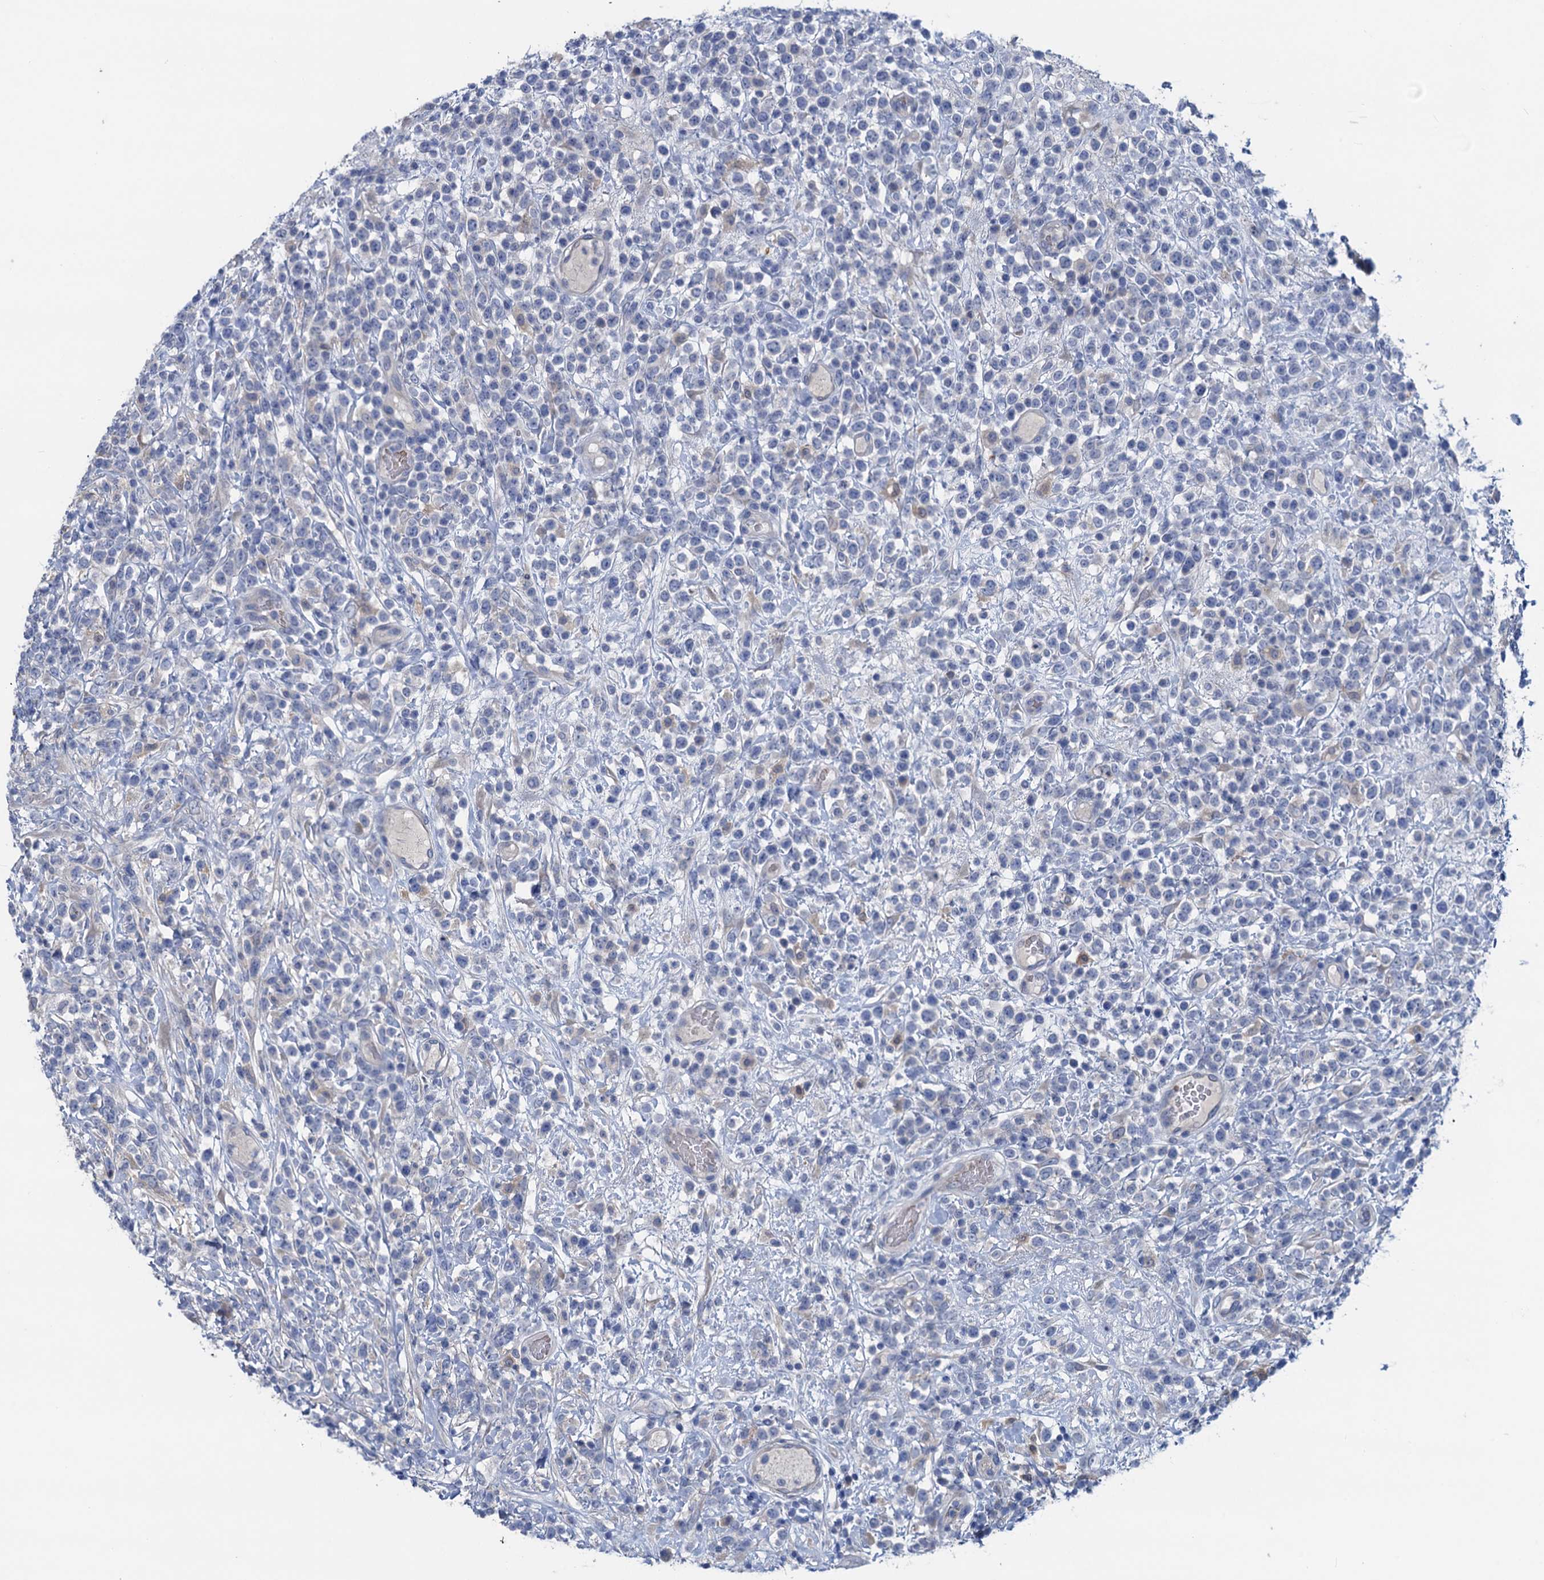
{"staining": {"intensity": "negative", "quantity": "none", "location": "none"}, "tissue": "lymphoma", "cell_type": "Tumor cells", "image_type": "cancer", "snomed": [{"axis": "morphology", "description": "Malignant lymphoma, non-Hodgkin's type, High grade"}, {"axis": "topography", "description": "Colon"}], "caption": "A high-resolution photomicrograph shows immunohistochemistry staining of lymphoma, which reveals no significant positivity in tumor cells. (DAB (3,3'-diaminobenzidine) immunohistochemistry visualized using brightfield microscopy, high magnification).", "gene": "RTKN2", "patient": {"sex": "female", "age": 53}}